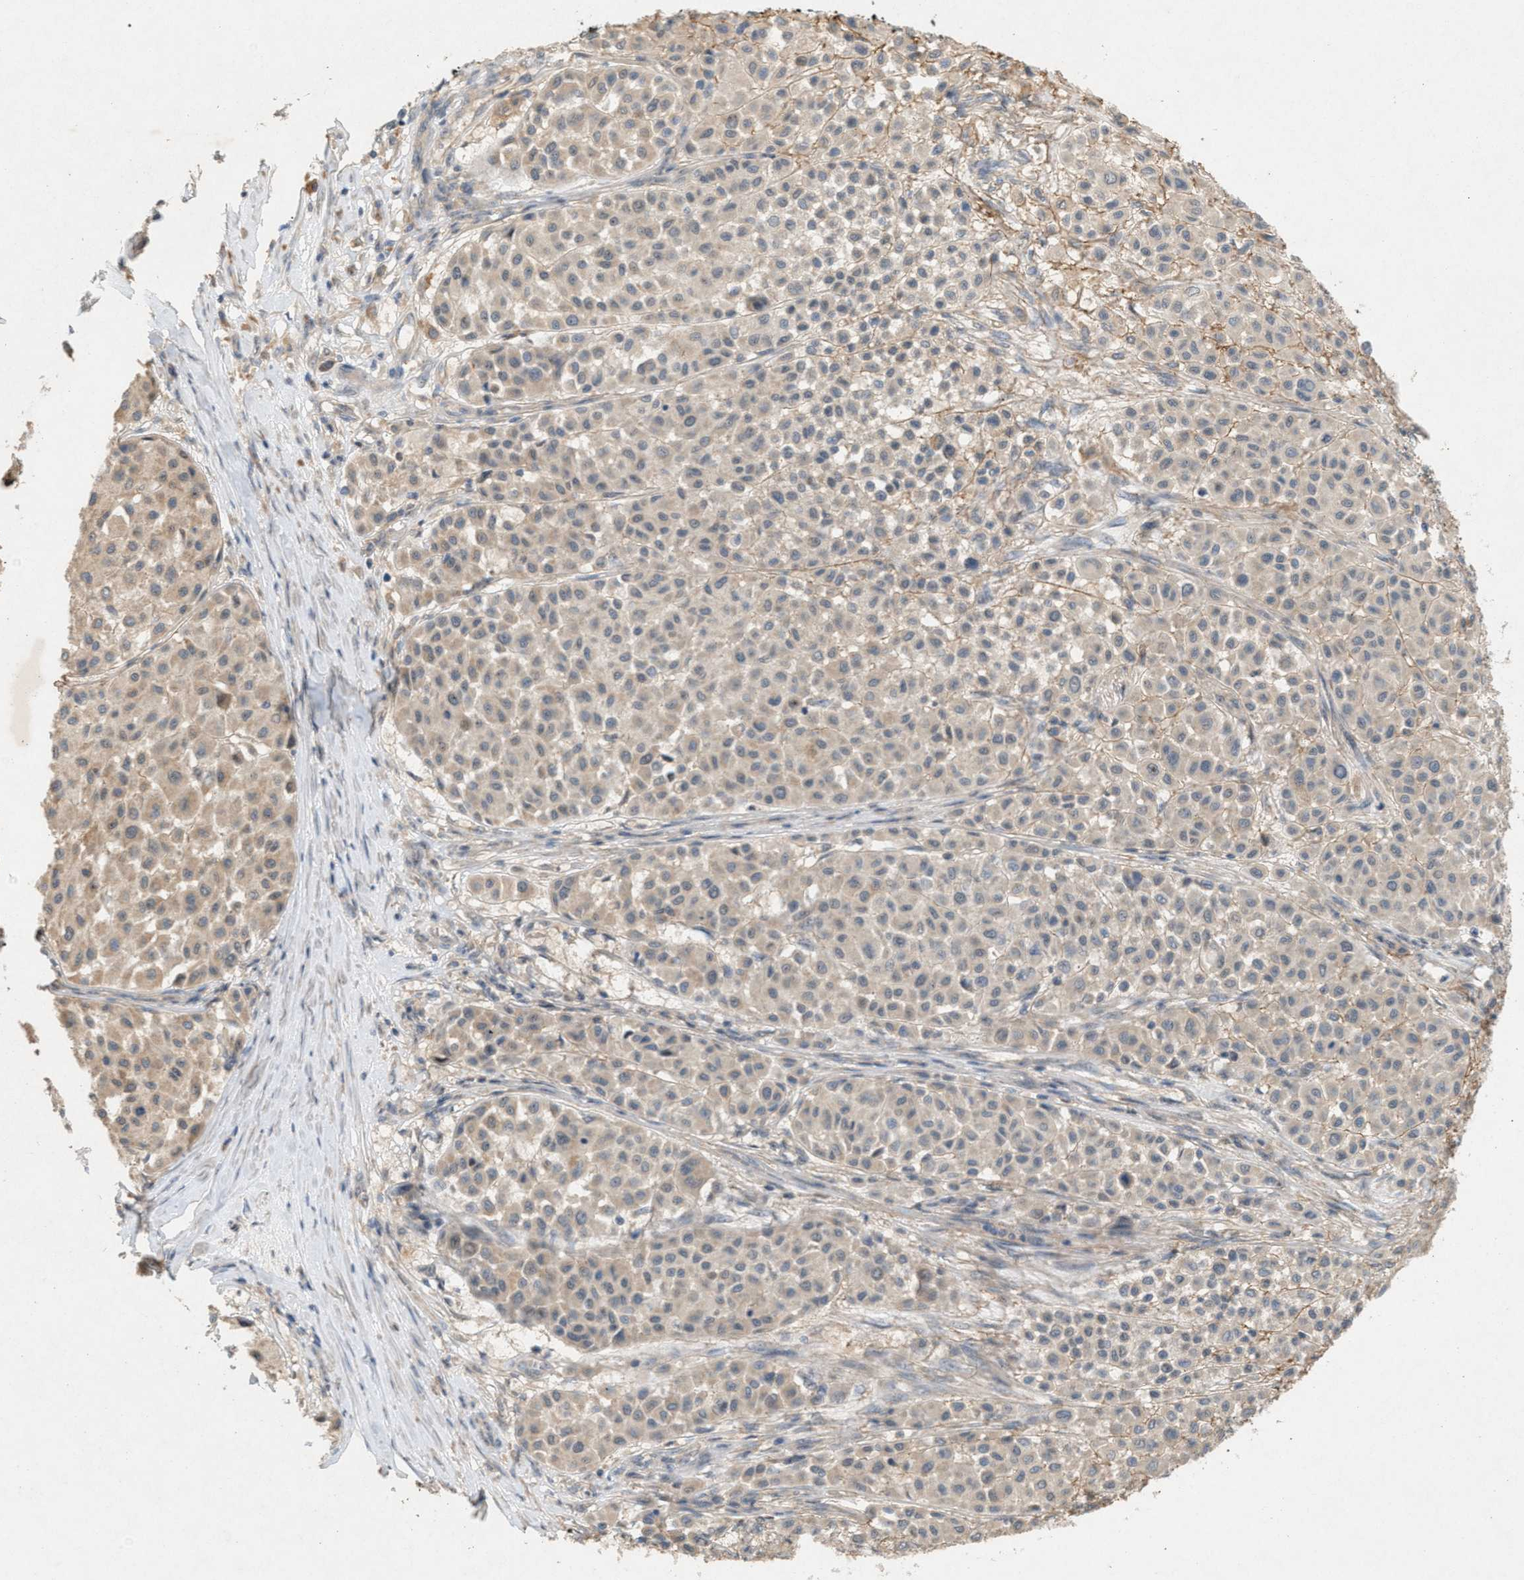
{"staining": {"intensity": "weak", "quantity": "25%-75%", "location": "cytoplasmic/membranous"}, "tissue": "melanoma", "cell_type": "Tumor cells", "image_type": "cancer", "snomed": [{"axis": "morphology", "description": "Malignant melanoma, Metastatic site"}, {"axis": "topography", "description": "Soft tissue"}], "caption": "Weak cytoplasmic/membranous protein positivity is seen in about 25%-75% of tumor cells in melanoma.", "gene": "DCAF7", "patient": {"sex": "male", "age": 41}}